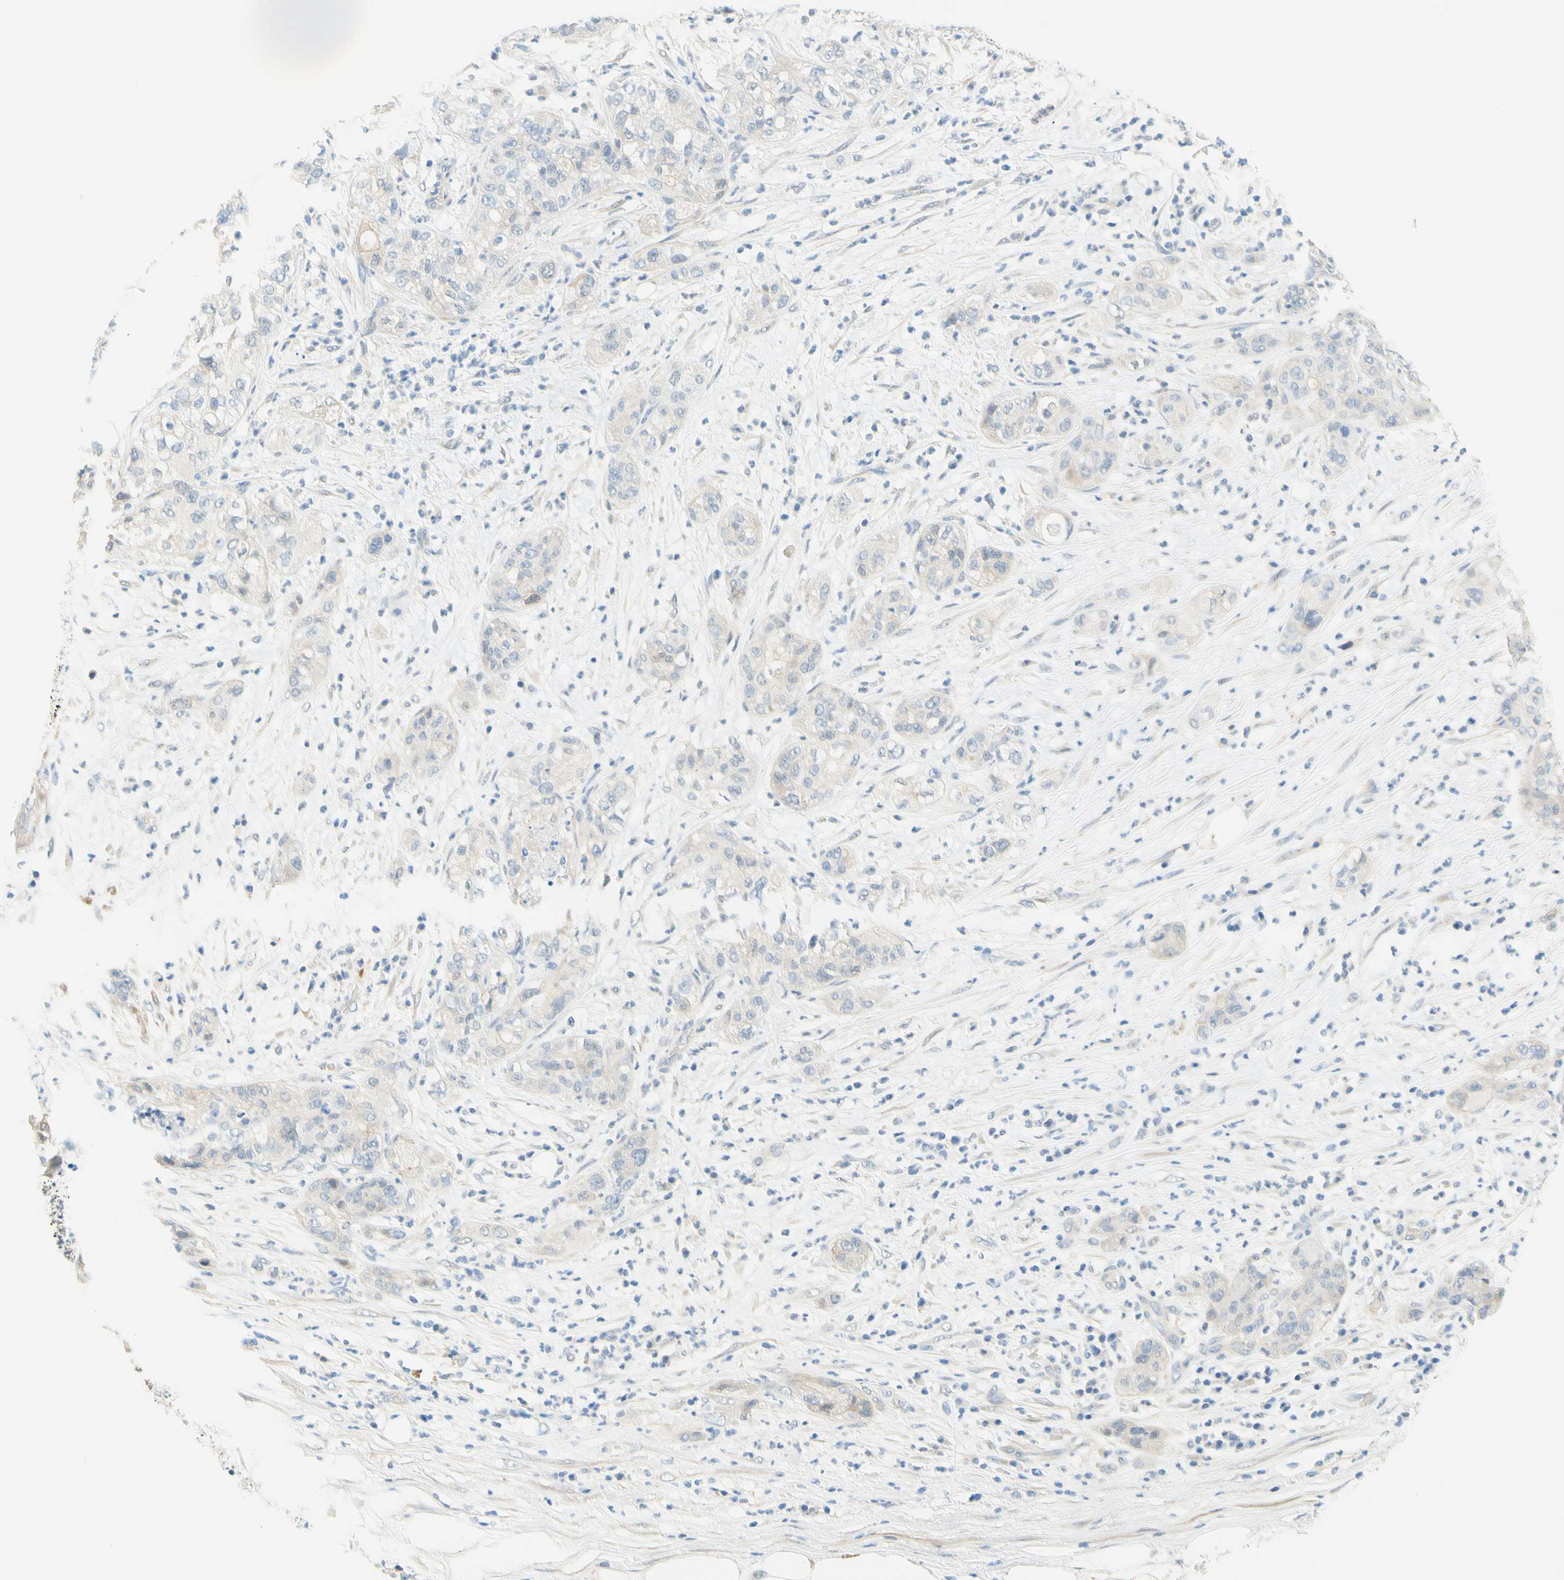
{"staining": {"intensity": "negative", "quantity": "none", "location": "none"}, "tissue": "pancreatic cancer", "cell_type": "Tumor cells", "image_type": "cancer", "snomed": [{"axis": "morphology", "description": "Adenocarcinoma, NOS"}, {"axis": "topography", "description": "Pancreas"}], "caption": "DAB immunohistochemical staining of human pancreatic cancer exhibits no significant positivity in tumor cells. (DAB (3,3'-diaminobenzidine) immunohistochemistry, high magnification).", "gene": "ENTREP2", "patient": {"sex": "female", "age": 78}}